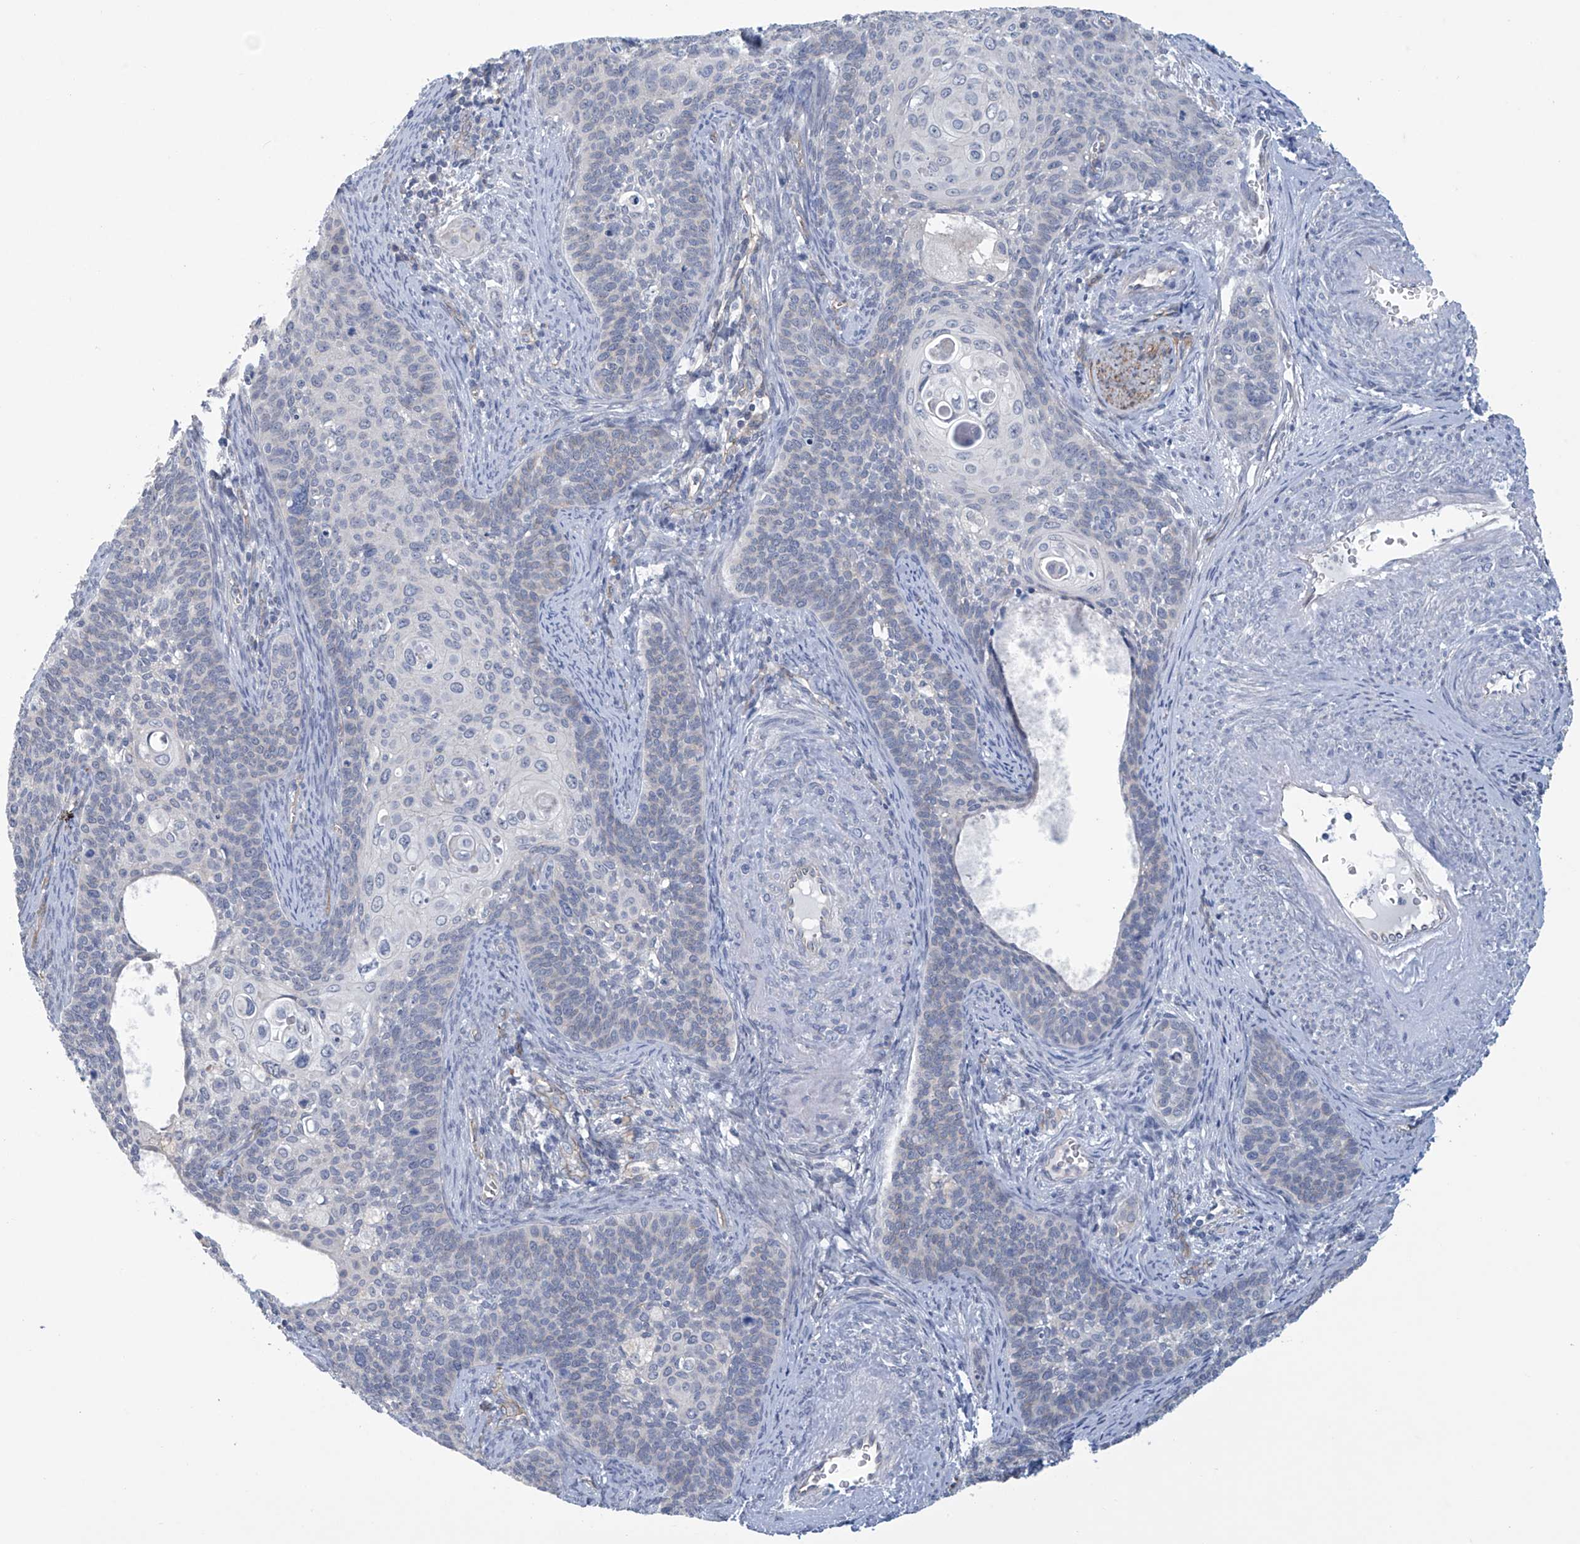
{"staining": {"intensity": "negative", "quantity": "none", "location": "none"}, "tissue": "cervical cancer", "cell_type": "Tumor cells", "image_type": "cancer", "snomed": [{"axis": "morphology", "description": "Squamous cell carcinoma, NOS"}, {"axis": "topography", "description": "Cervix"}], "caption": "This is an immunohistochemistry (IHC) photomicrograph of cervical squamous cell carcinoma. There is no staining in tumor cells.", "gene": "ABHD13", "patient": {"sex": "female", "age": 33}}